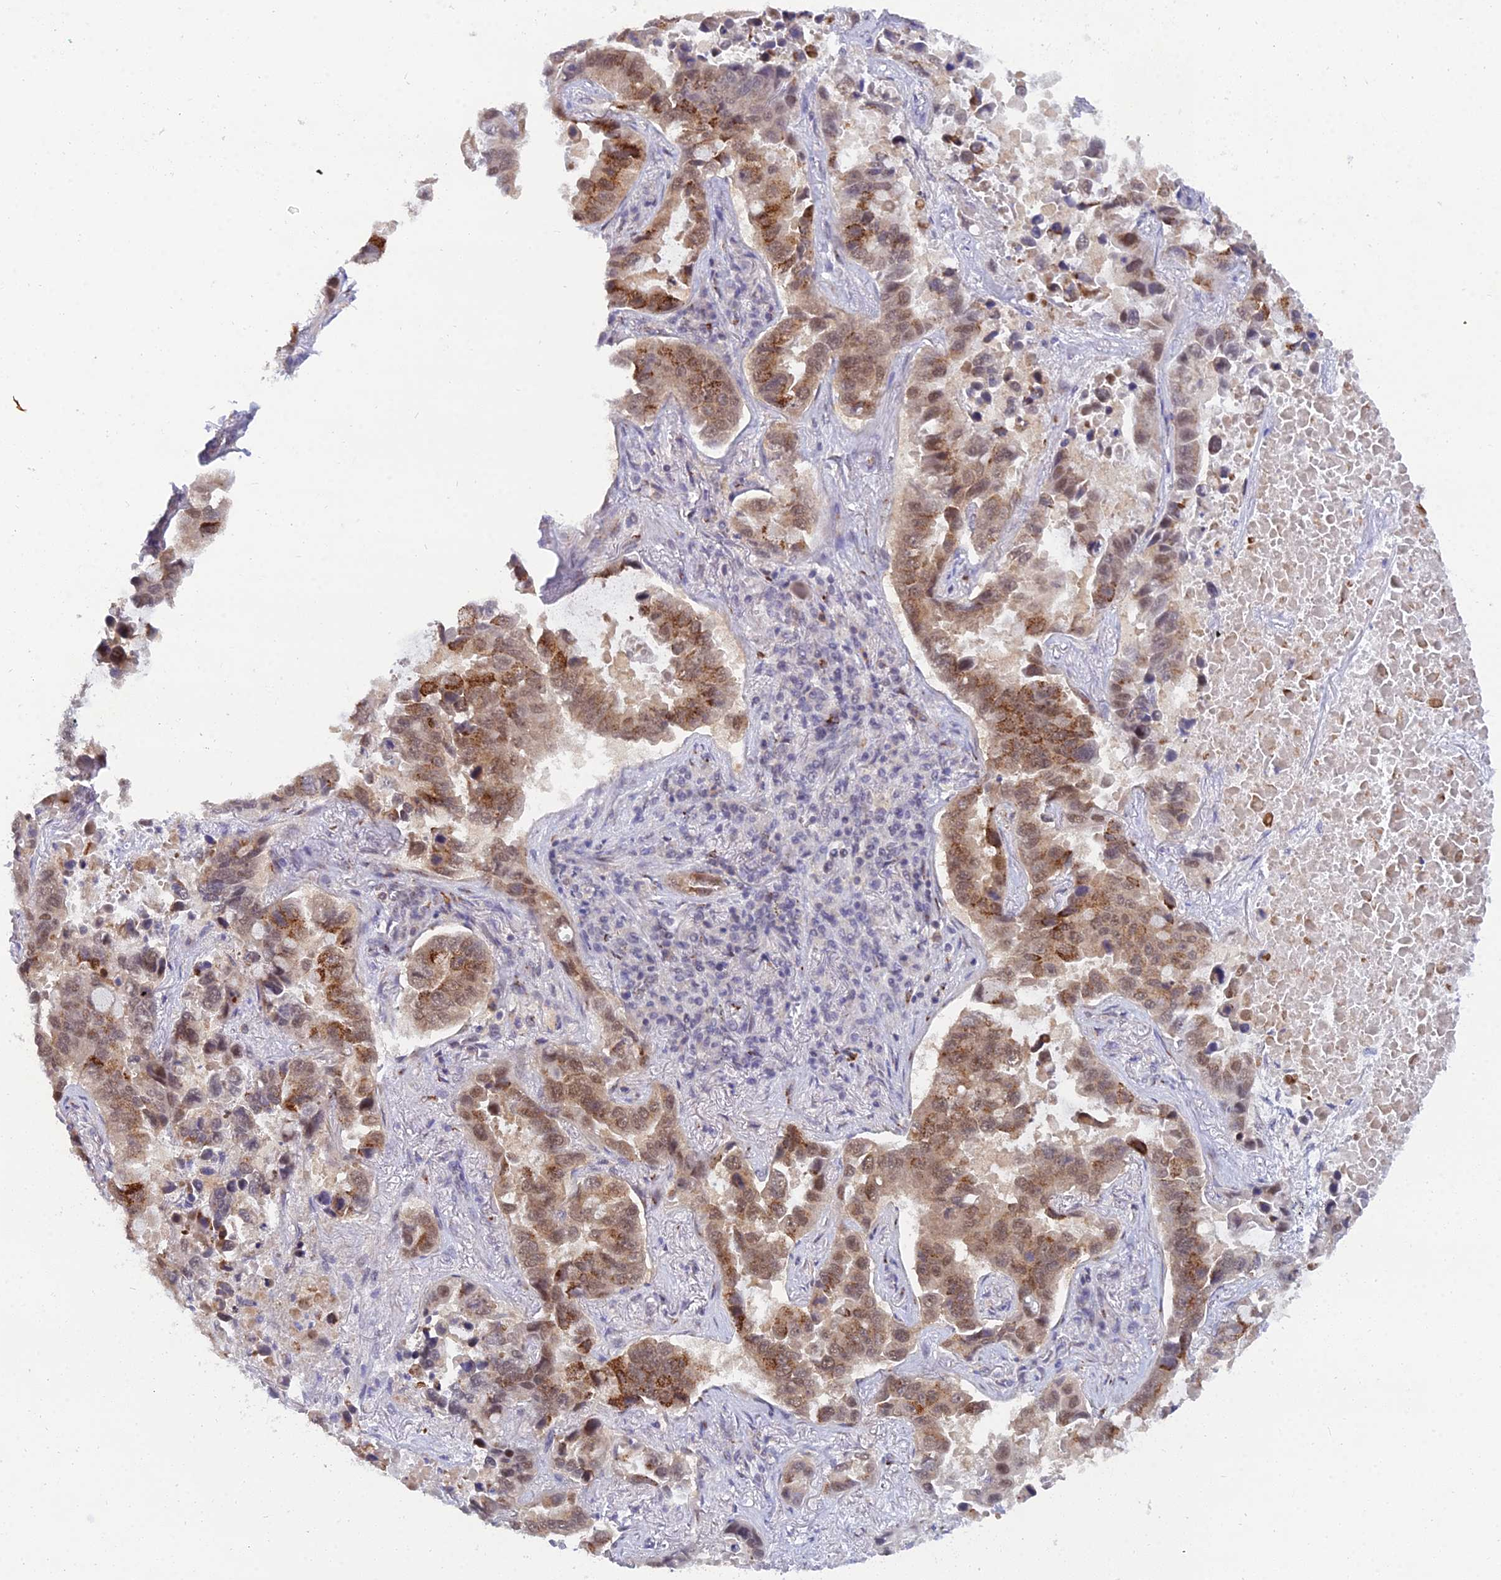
{"staining": {"intensity": "moderate", "quantity": ">75%", "location": "cytoplasmic/membranous,nuclear"}, "tissue": "lung cancer", "cell_type": "Tumor cells", "image_type": "cancer", "snomed": [{"axis": "morphology", "description": "Adenocarcinoma, NOS"}, {"axis": "topography", "description": "Lung"}], "caption": "Immunohistochemical staining of lung cancer shows medium levels of moderate cytoplasmic/membranous and nuclear protein positivity in about >75% of tumor cells. The staining was performed using DAB (3,3'-diaminobenzidine) to visualize the protein expression in brown, while the nuclei were stained in blue with hematoxylin (Magnification: 20x).", "gene": "THOC3", "patient": {"sex": "male", "age": 64}}